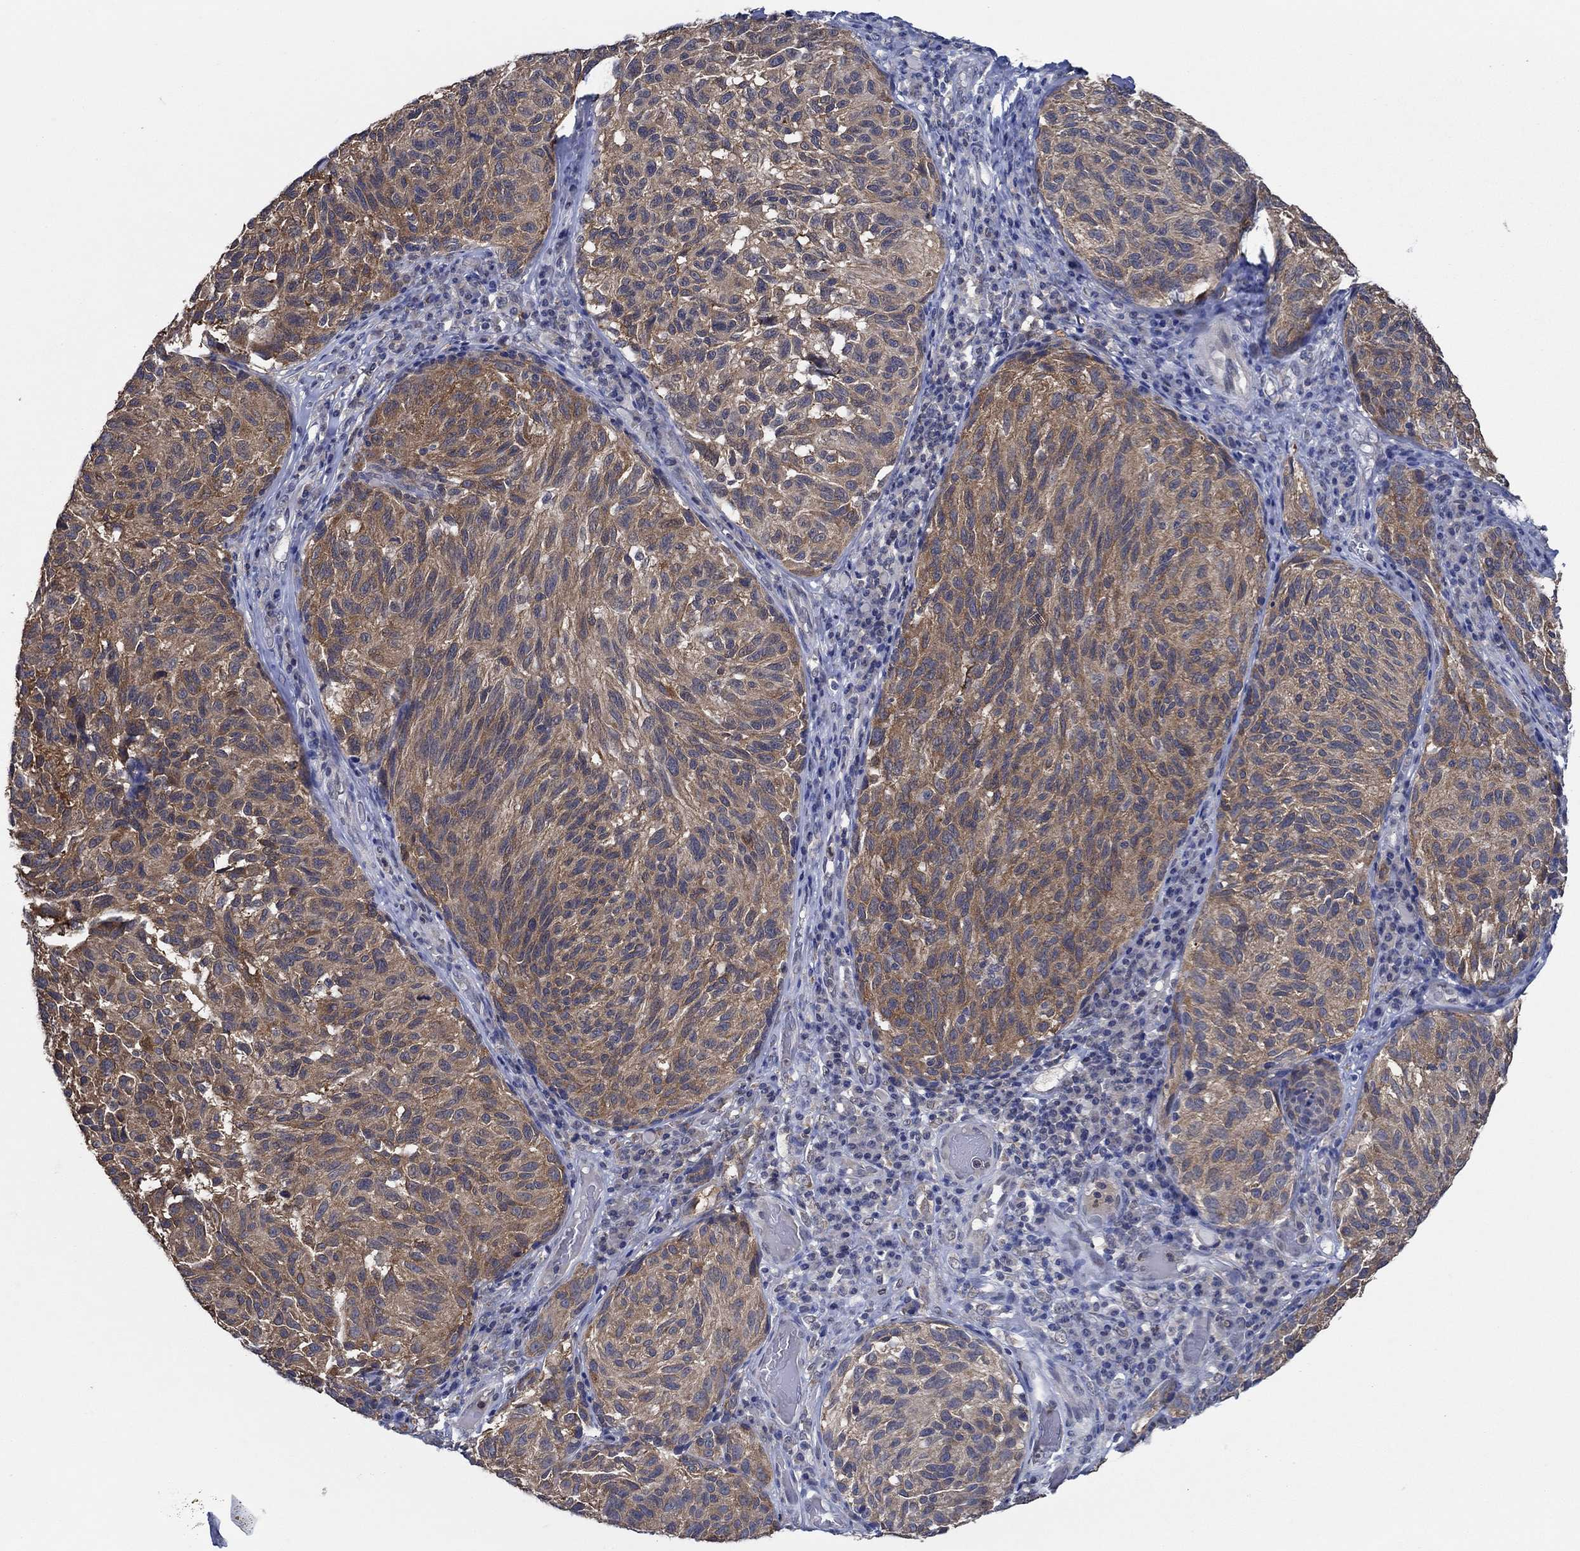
{"staining": {"intensity": "strong", "quantity": "25%-75%", "location": "cytoplasmic/membranous"}, "tissue": "melanoma", "cell_type": "Tumor cells", "image_type": "cancer", "snomed": [{"axis": "morphology", "description": "Malignant melanoma, NOS"}, {"axis": "topography", "description": "Skin"}], "caption": "Human malignant melanoma stained with a protein marker shows strong staining in tumor cells.", "gene": "DACT1", "patient": {"sex": "female", "age": 73}}